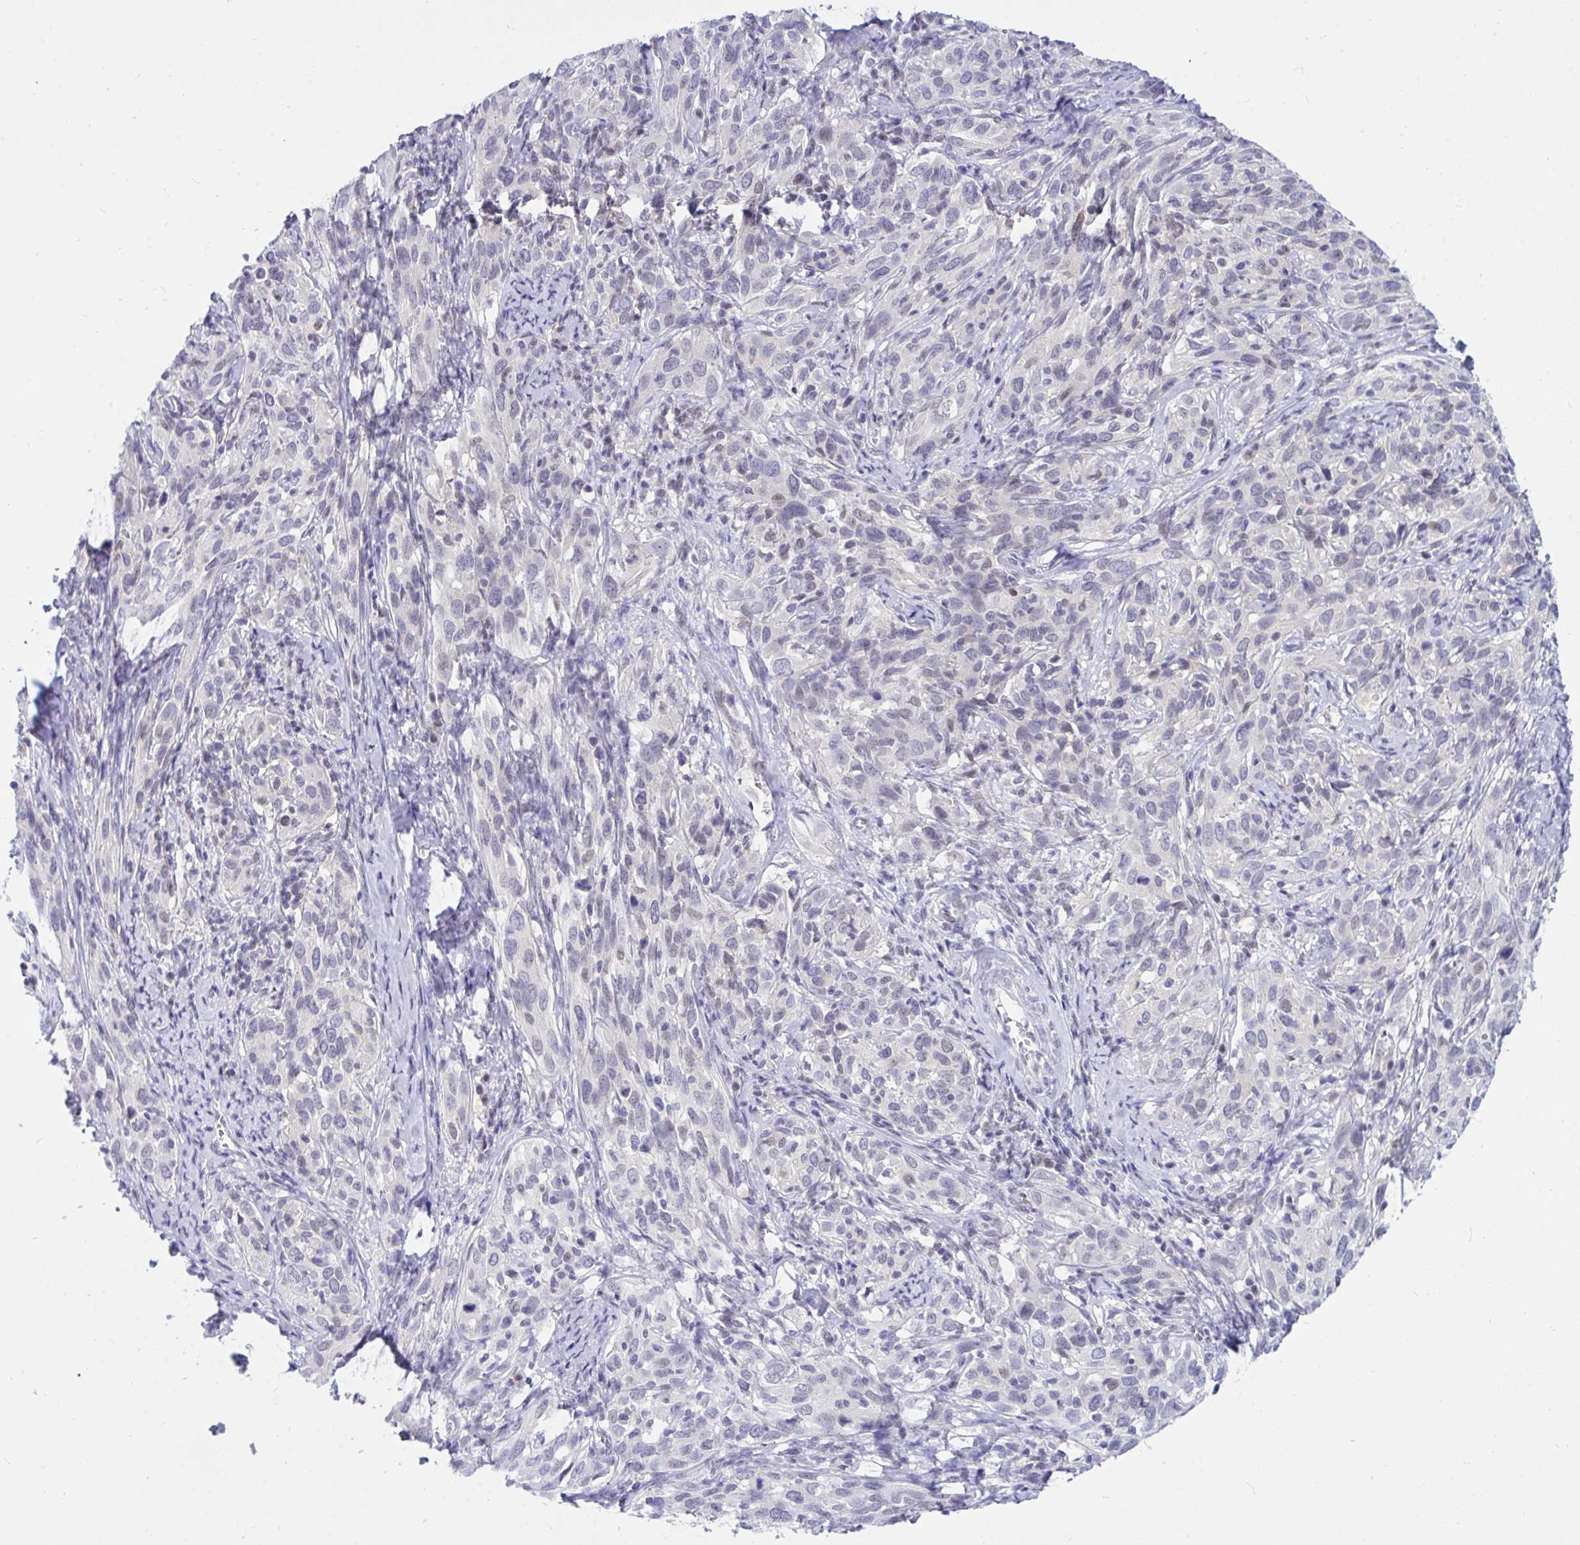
{"staining": {"intensity": "negative", "quantity": "none", "location": "none"}, "tissue": "cervical cancer", "cell_type": "Tumor cells", "image_type": "cancer", "snomed": [{"axis": "morphology", "description": "Normal tissue, NOS"}, {"axis": "morphology", "description": "Squamous cell carcinoma, NOS"}, {"axis": "topography", "description": "Cervix"}], "caption": "DAB immunohistochemical staining of cervical squamous cell carcinoma reveals no significant staining in tumor cells.", "gene": "THOP1", "patient": {"sex": "female", "age": 51}}